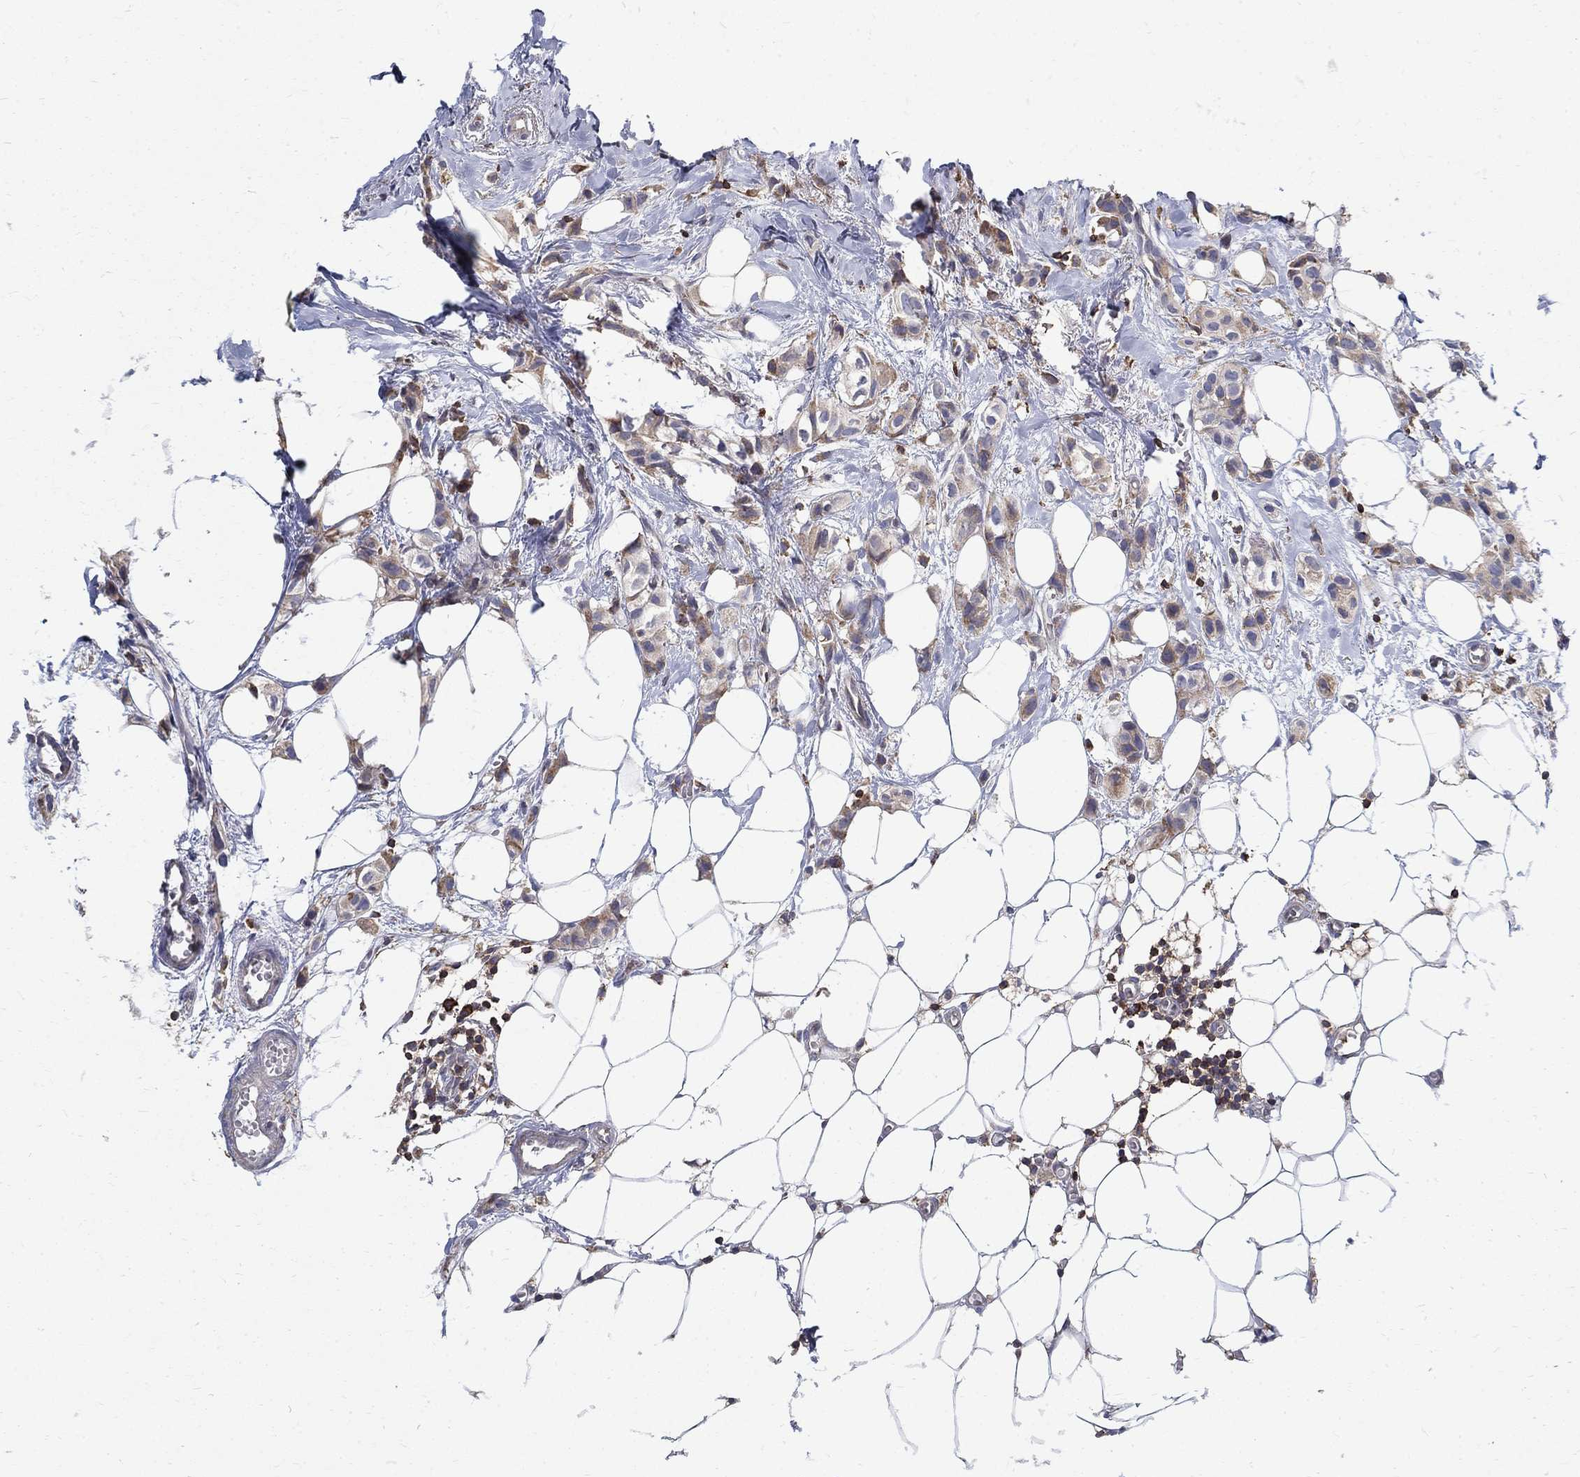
{"staining": {"intensity": "weak", "quantity": "25%-75%", "location": "cytoplasmic/membranous"}, "tissue": "breast cancer", "cell_type": "Tumor cells", "image_type": "cancer", "snomed": [{"axis": "morphology", "description": "Duct carcinoma"}, {"axis": "topography", "description": "Breast"}], "caption": "There is low levels of weak cytoplasmic/membranous expression in tumor cells of breast cancer (infiltrating ductal carcinoma), as demonstrated by immunohistochemical staining (brown color).", "gene": "AGAP2", "patient": {"sex": "female", "age": 85}}